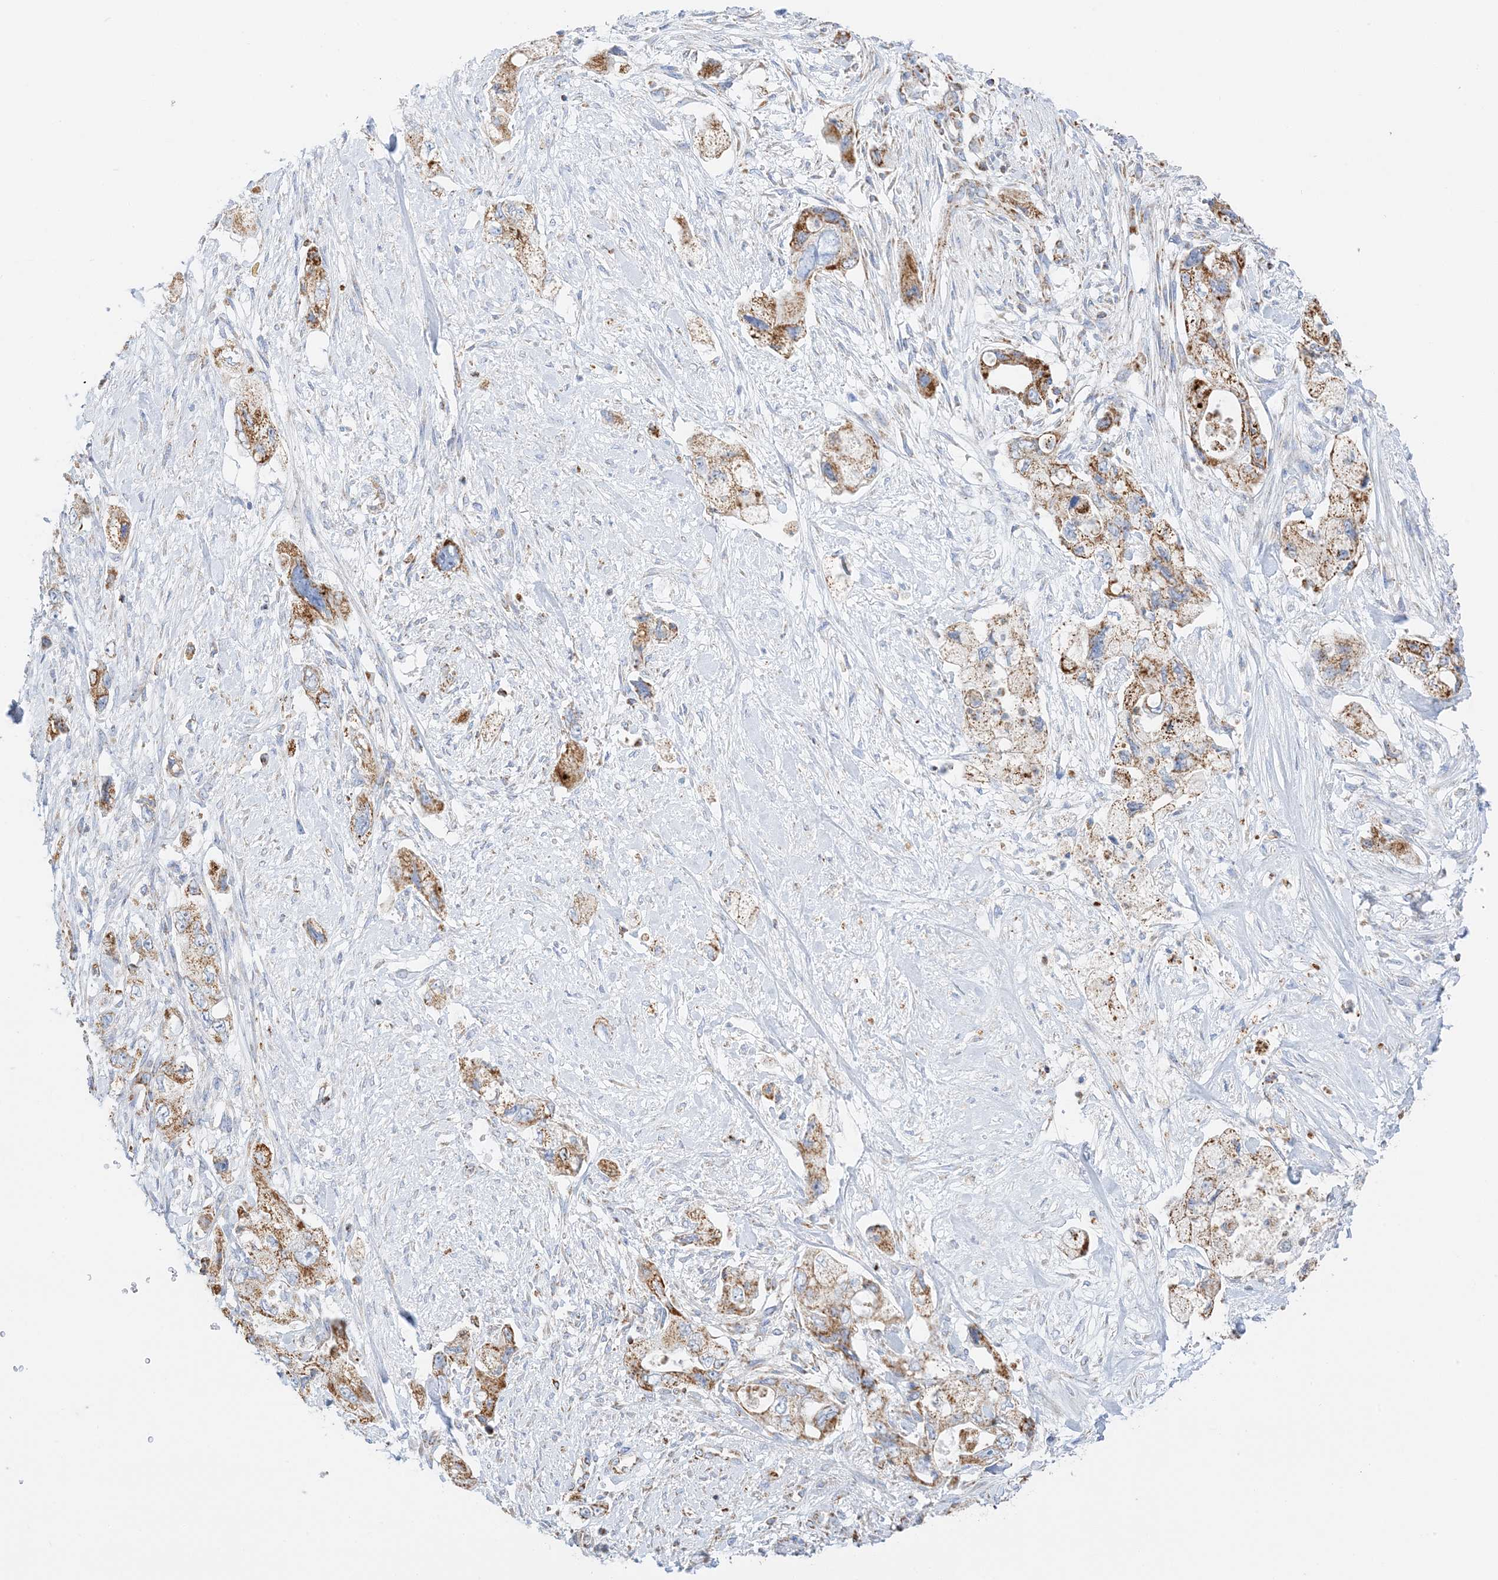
{"staining": {"intensity": "moderate", "quantity": ">75%", "location": "cytoplasmic/membranous"}, "tissue": "pancreatic cancer", "cell_type": "Tumor cells", "image_type": "cancer", "snomed": [{"axis": "morphology", "description": "Adenocarcinoma, NOS"}, {"axis": "topography", "description": "Pancreas"}], "caption": "Human pancreatic cancer (adenocarcinoma) stained for a protein (brown) displays moderate cytoplasmic/membranous positive staining in about >75% of tumor cells.", "gene": "CAPN13", "patient": {"sex": "female", "age": 73}}